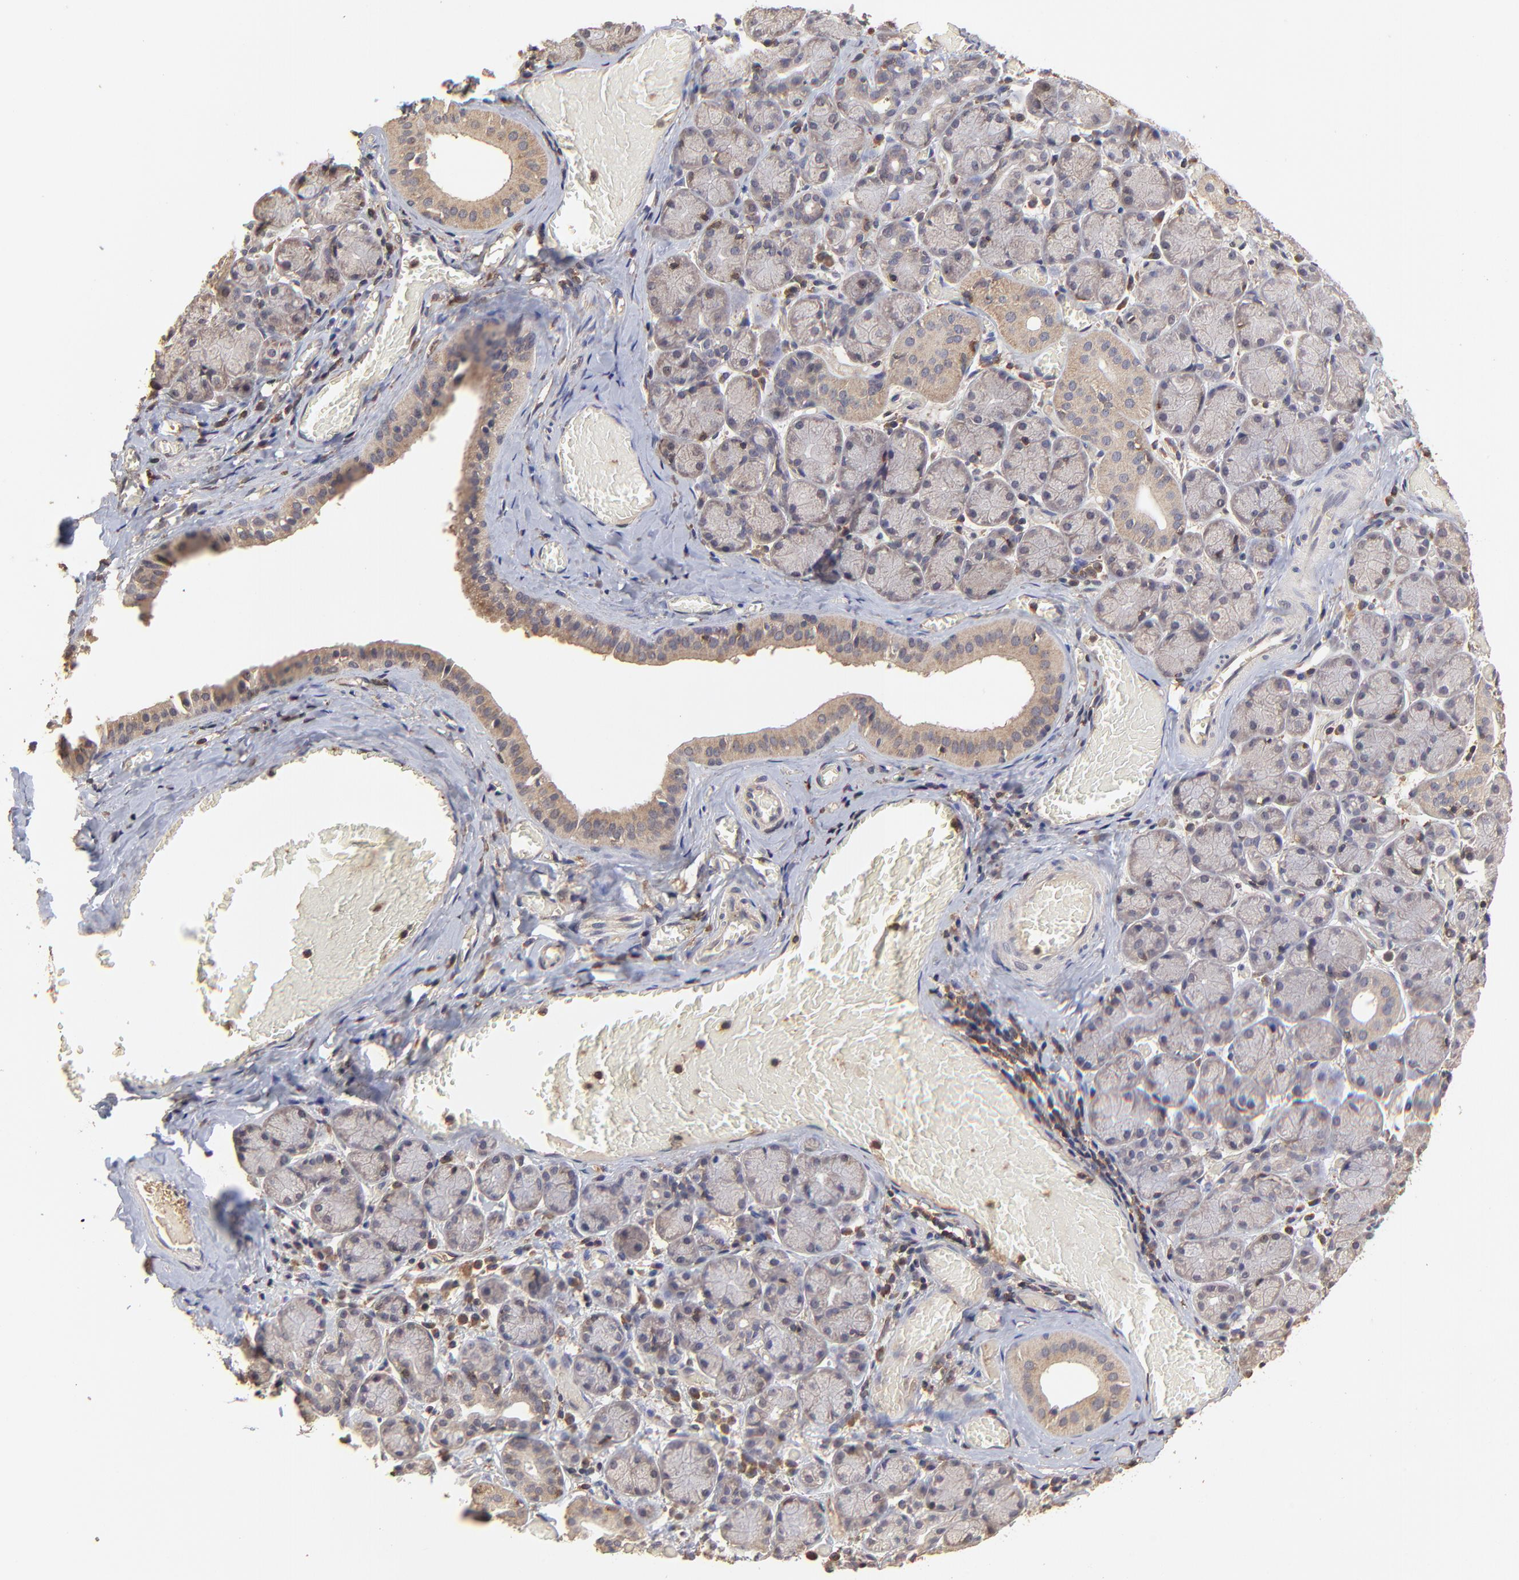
{"staining": {"intensity": "moderate", "quantity": "<25%", "location": "cytoplasmic/membranous"}, "tissue": "salivary gland", "cell_type": "Glandular cells", "image_type": "normal", "snomed": [{"axis": "morphology", "description": "Normal tissue, NOS"}, {"axis": "topography", "description": "Salivary gland"}], "caption": "Glandular cells display low levels of moderate cytoplasmic/membranous staining in approximately <25% of cells in unremarkable salivary gland.", "gene": "STON2", "patient": {"sex": "female", "age": 24}}